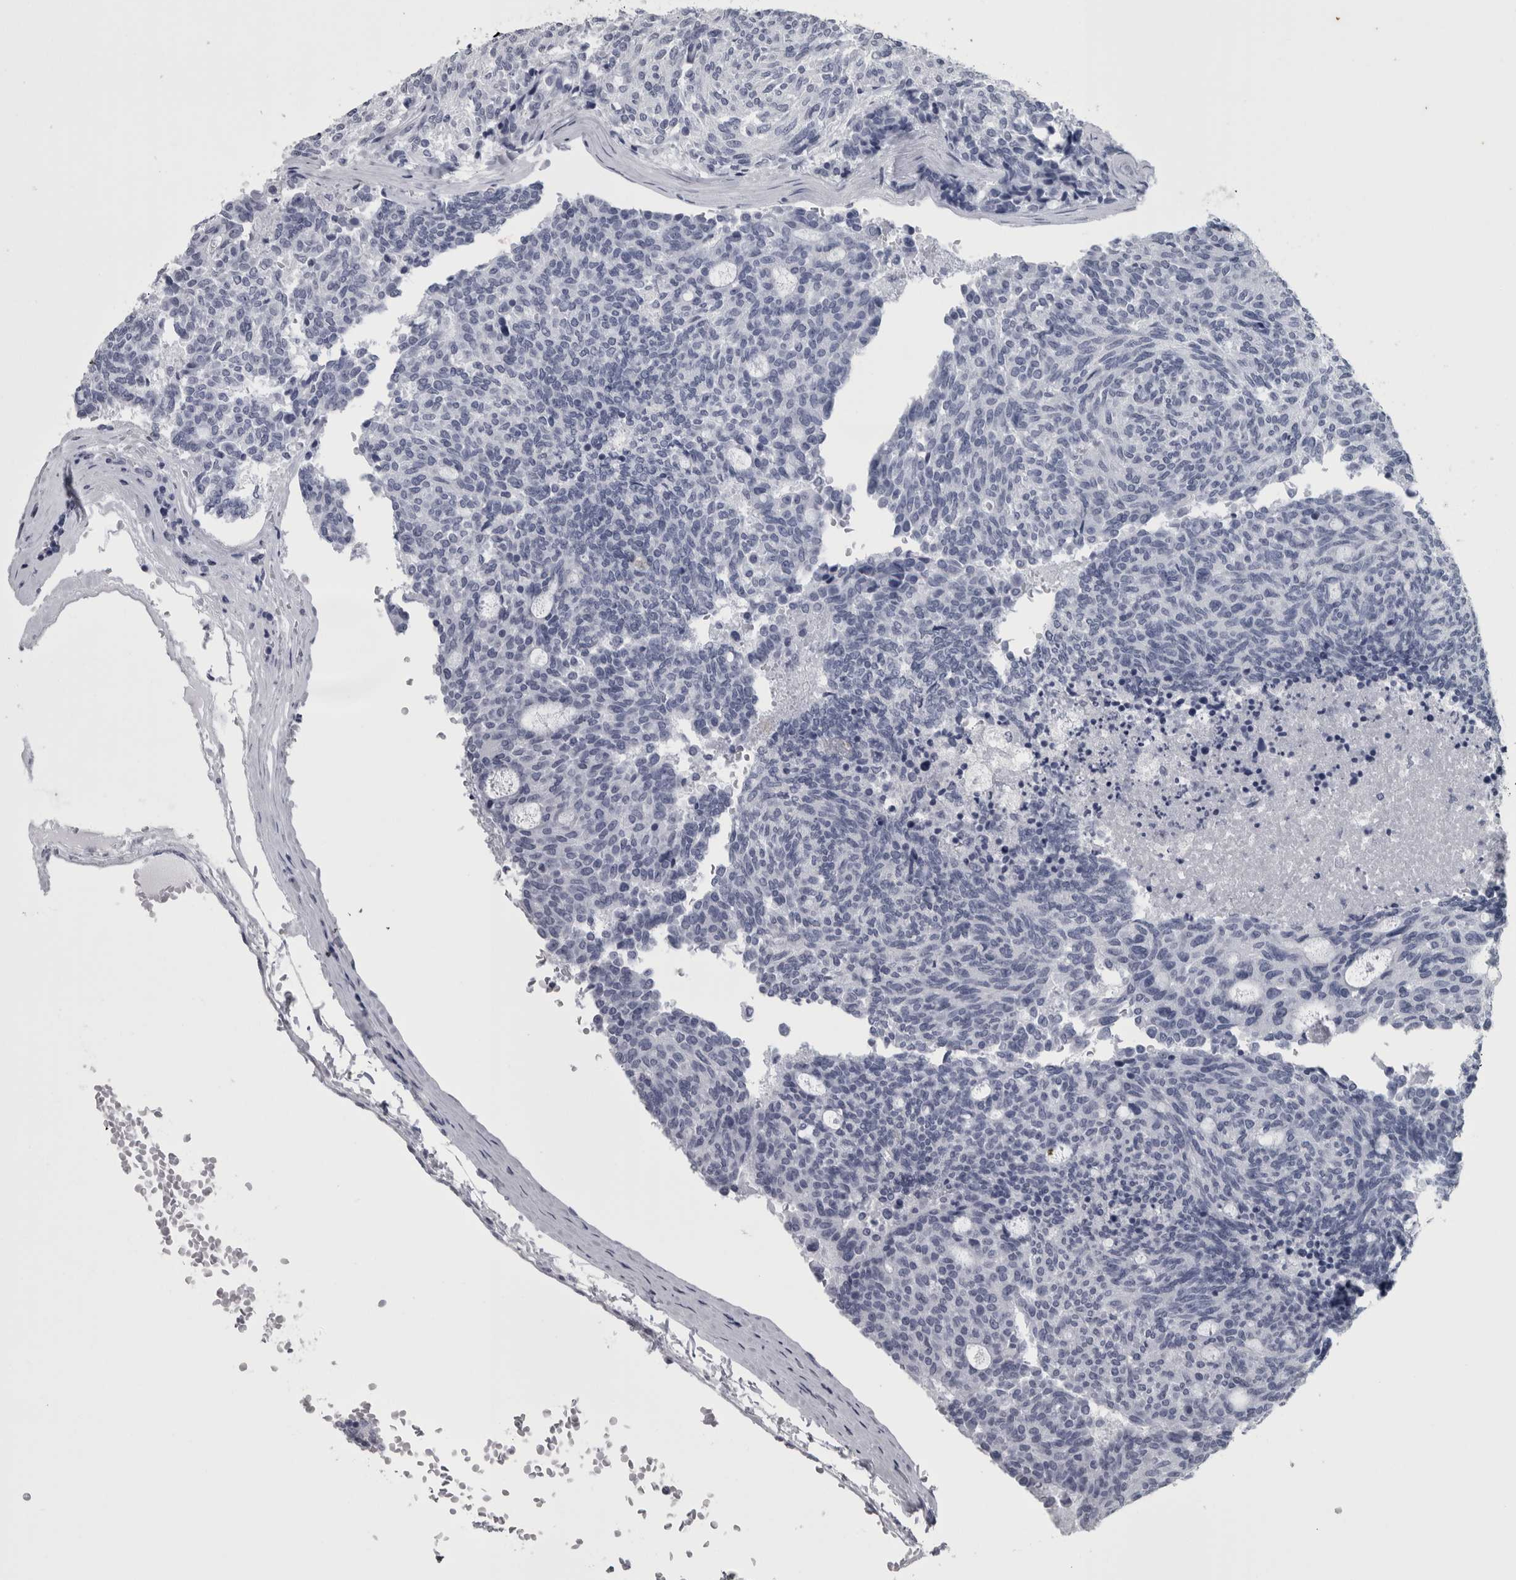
{"staining": {"intensity": "negative", "quantity": "none", "location": "none"}, "tissue": "carcinoid", "cell_type": "Tumor cells", "image_type": "cancer", "snomed": [{"axis": "morphology", "description": "Carcinoid, malignant, NOS"}, {"axis": "topography", "description": "Pancreas"}], "caption": "This is a image of IHC staining of carcinoid, which shows no positivity in tumor cells. Brightfield microscopy of immunohistochemistry stained with DAB (3,3'-diaminobenzidine) (brown) and hematoxylin (blue), captured at high magnification.", "gene": "APRT", "patient": {"sex": "female", "age": 54}}